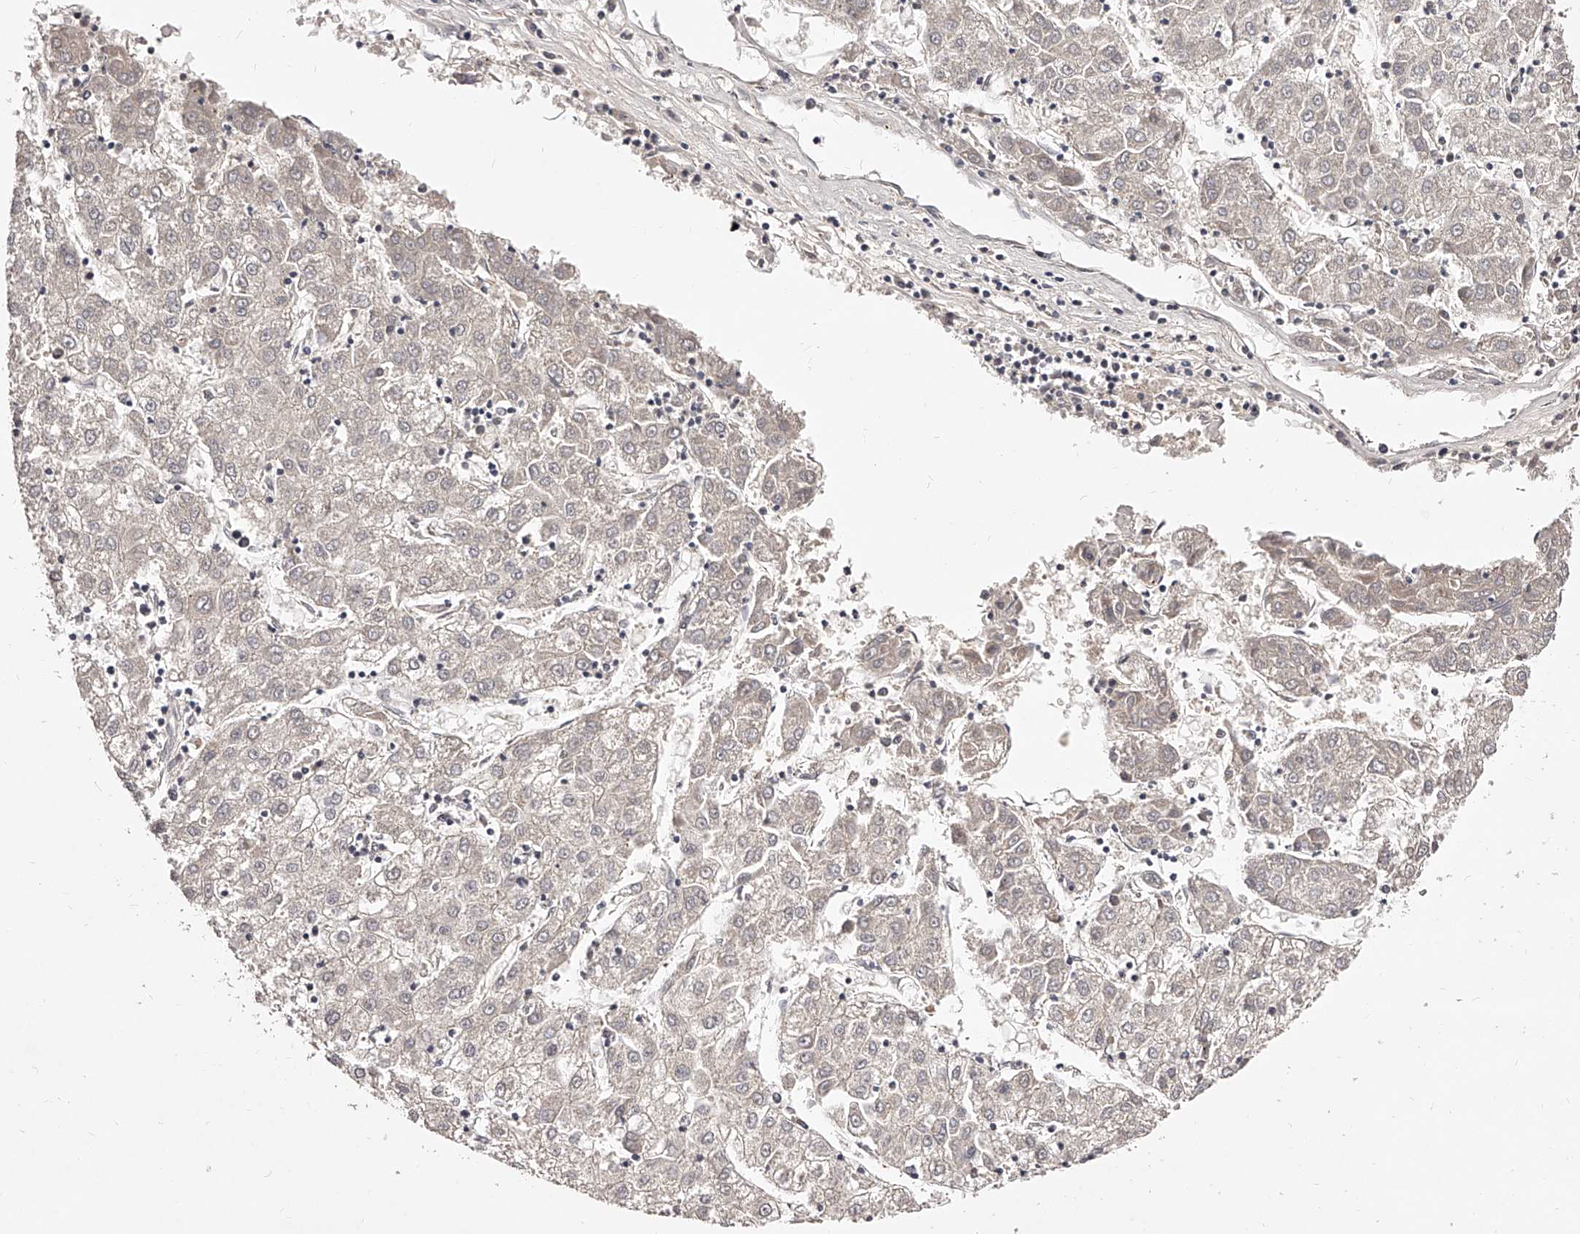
{"staining": {"intensity": "negative", "quantity": "none", "location": "none"}, "tissue": "liver cancer", "cell_type": "Tumor cells", "image_type": "cancer", "snomed": [{"axis": "morphology", "description": "Carcinoma, Hepatocellular, NOS"}, {"axis": "topography", "description": "Liver"}], "caption": "DAB immunohistochemical staining of human liver cancer (hepatocellular carcinoma) demonstrates no significant expression in tumor cells.", "gene": "PHACTR1", "patient": {"sex": "male", "age": 72}}